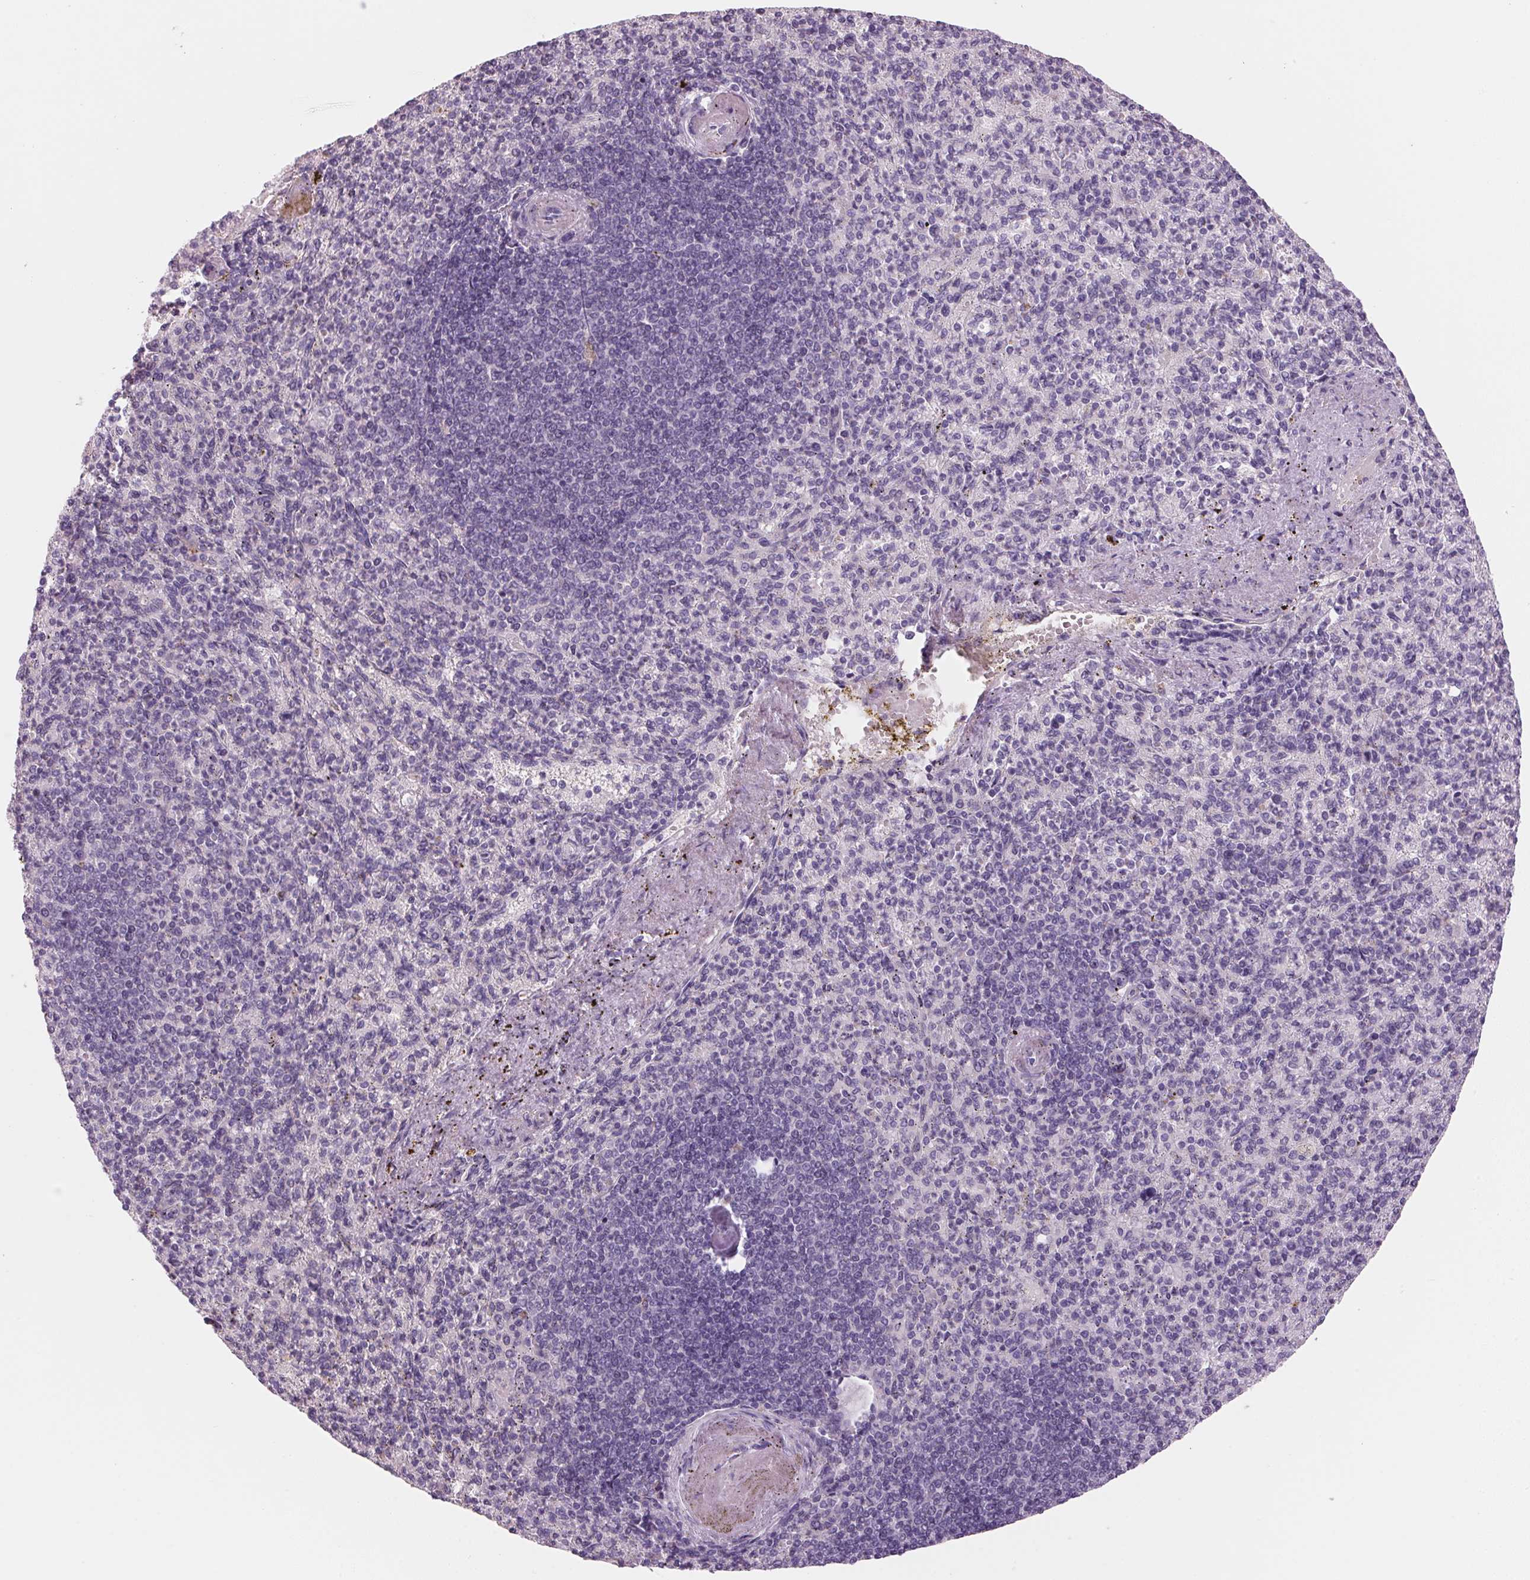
{"staining": {"intensity": "negative", "quantity": "none", "location": "none"}, "tissue": "spleen", "cell_type": "Cells in red pulp", "image_type": "normal", "snomed": [{"axis": "morphology", "description": "Normal tissue, NOS"}, {"axis": "topography", "description": "Spleen"}], "caption": "Micrograph shows no significant protein positivity in cells in red pulp of unremarkable spleen. (DAB immunohistochemistry visualized using brightfield microscopy, high magnification).", "gene": "ADAM20", "patient": {"sex": "female", "age": 74}}